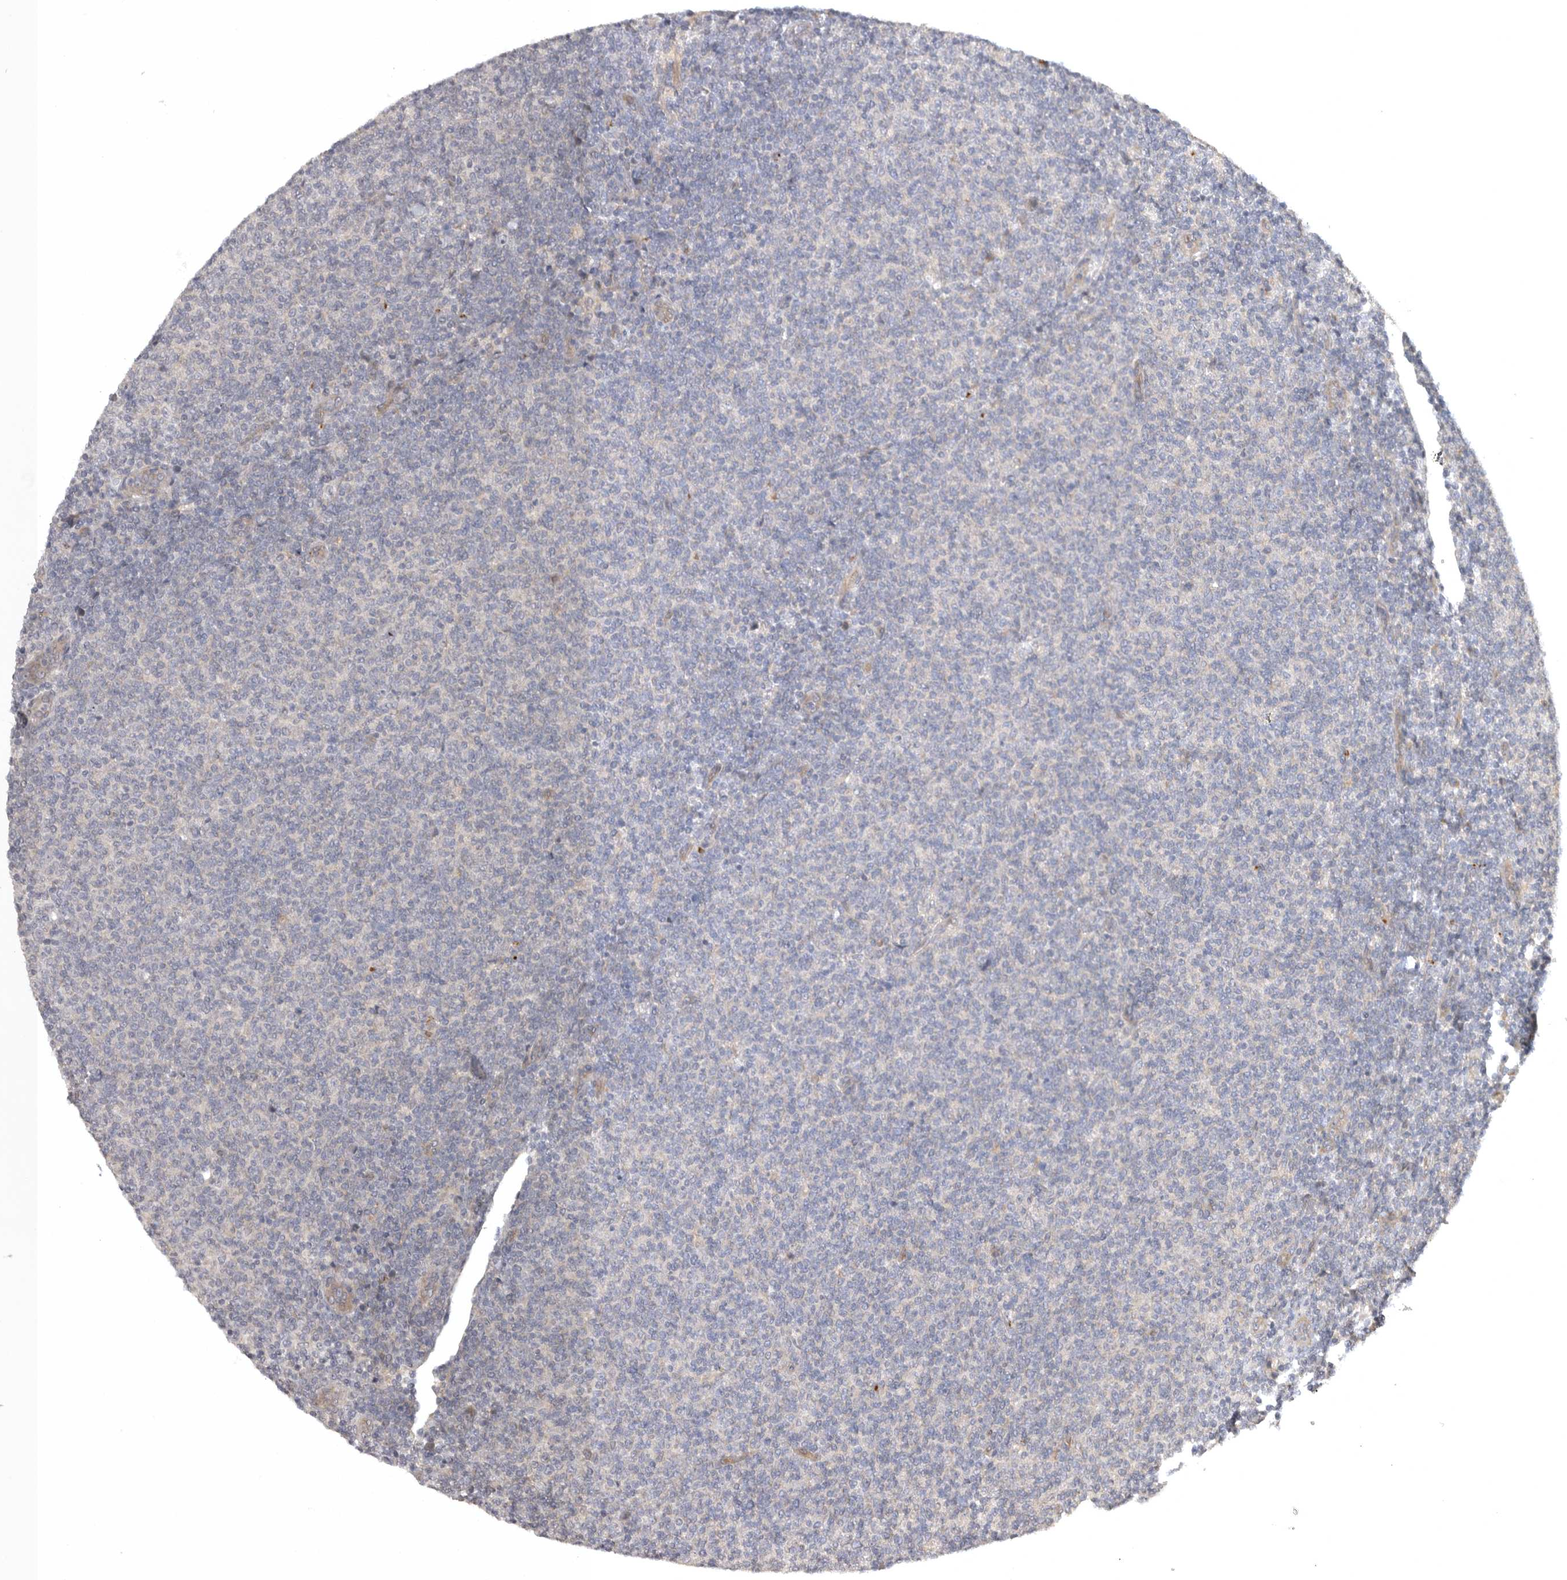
{"staining": {"intensity": "negative", "quantity": "none", "location": "none"}, "tissue": "lymphoma", "cell_type": "Tumor cells", "image_type": "cancer", "snomed": [{"axis": "morphology", "description": "Malignant lymphoma, non-Hodgkin's type, Low grade"}, {"axis": "topography", "description": "Lymph node"}], "caption": "Immunohistochemistry histopathology image of human low-grade malignant lymphoma, non-Hodgkin's type stained for a protein (brown), which exhibits no staining in tumor cells.", "gene": "CUEDC1", "patient": {"sex": "male", "age": 66}}